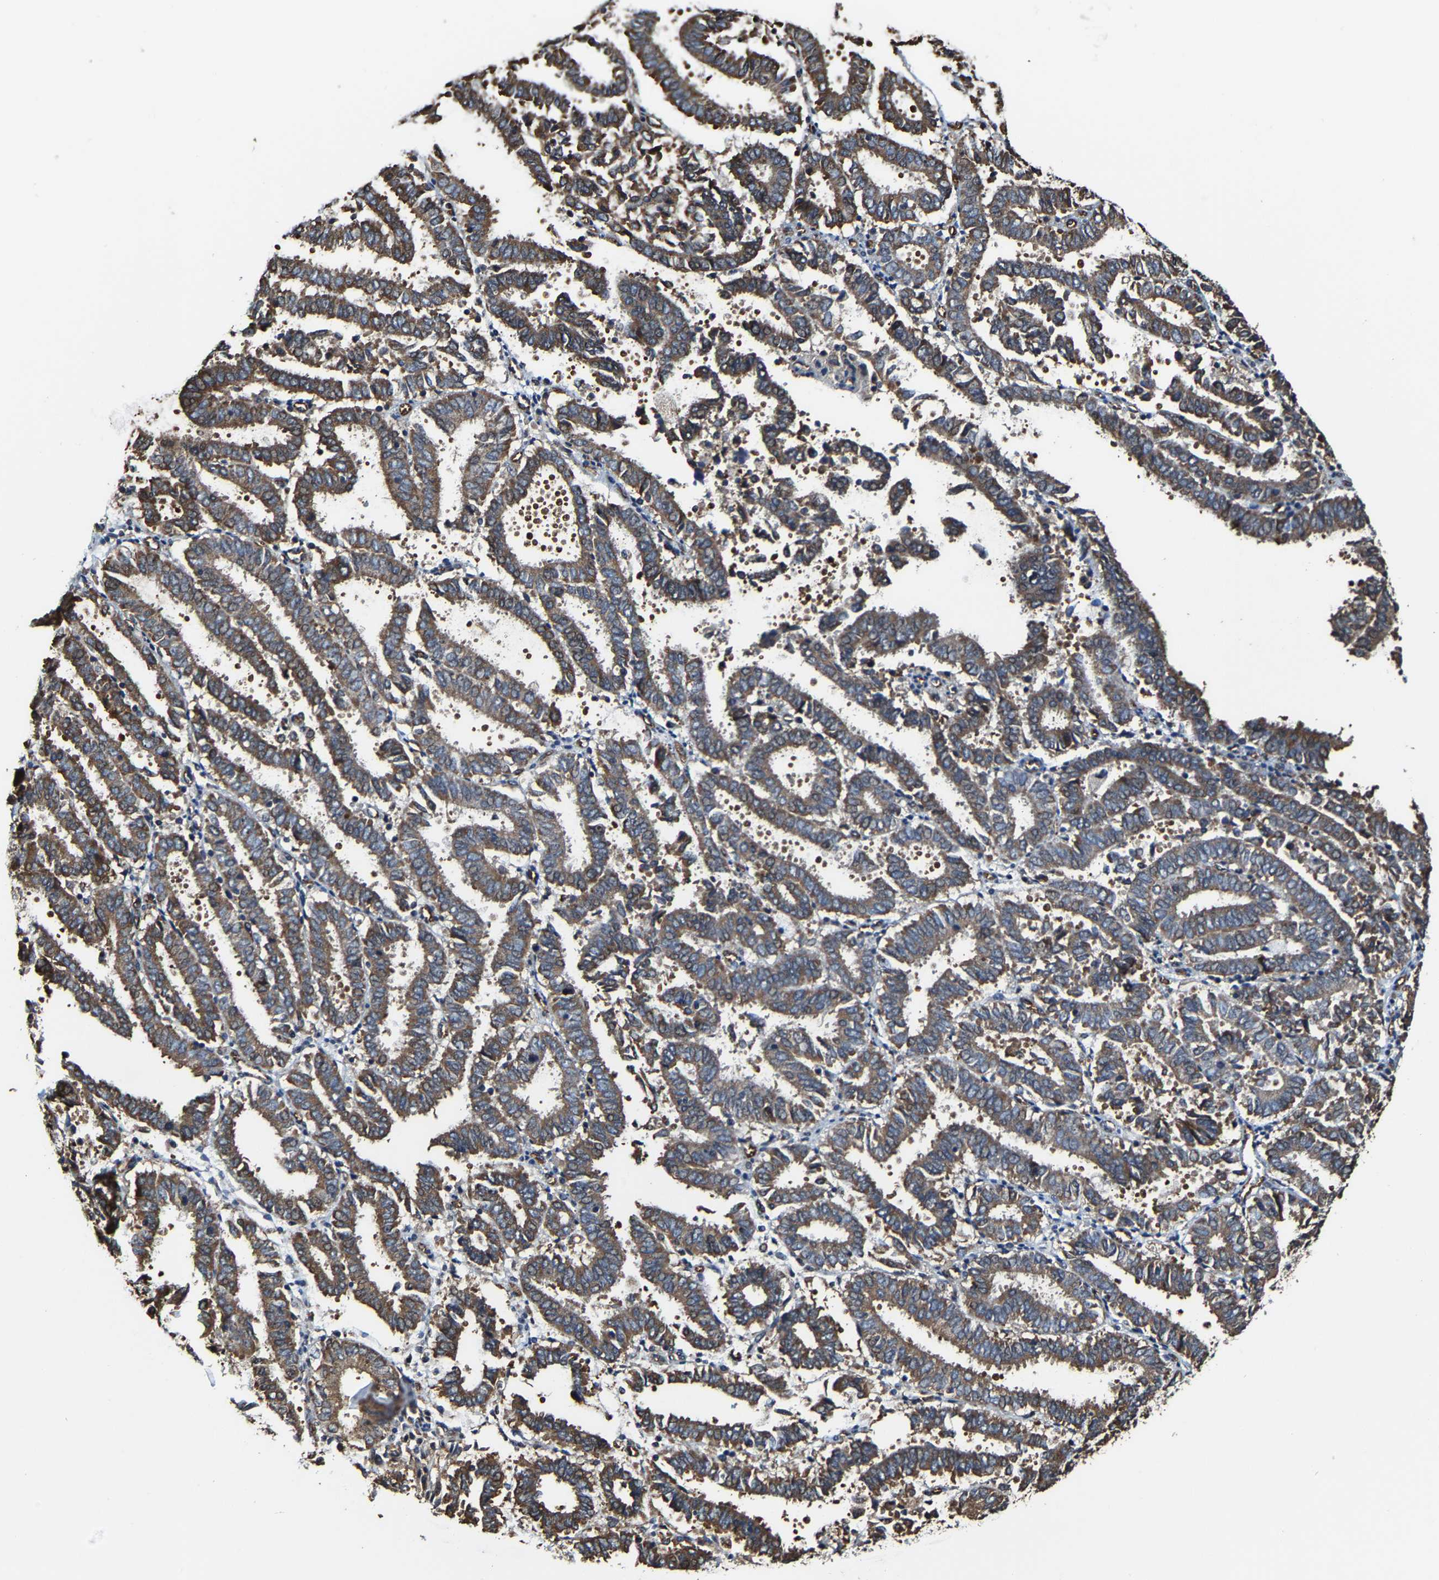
{"staining": {"intensity": "strong", "quantity": "25%-75%", "location": "cytoplasmic/membranous"}, "tissue": "endometrial cancer", "cell_type": "Tumor cells", "image_type": "cancer", "snomed": [{"axis": "morphology", "description": "Adenocarcinoma, NOS"}, {"axis": "topography", "description": "Uterus"}], "caption": "Immunohistochemistry of human endometrial adenocarcinoma shows high levels of strong cytoplasmic/membranous expression in approximately 25%-75% of tumor cells.", "gene": "GFRA3", "patient": {"sex": "female", "age": 83}}